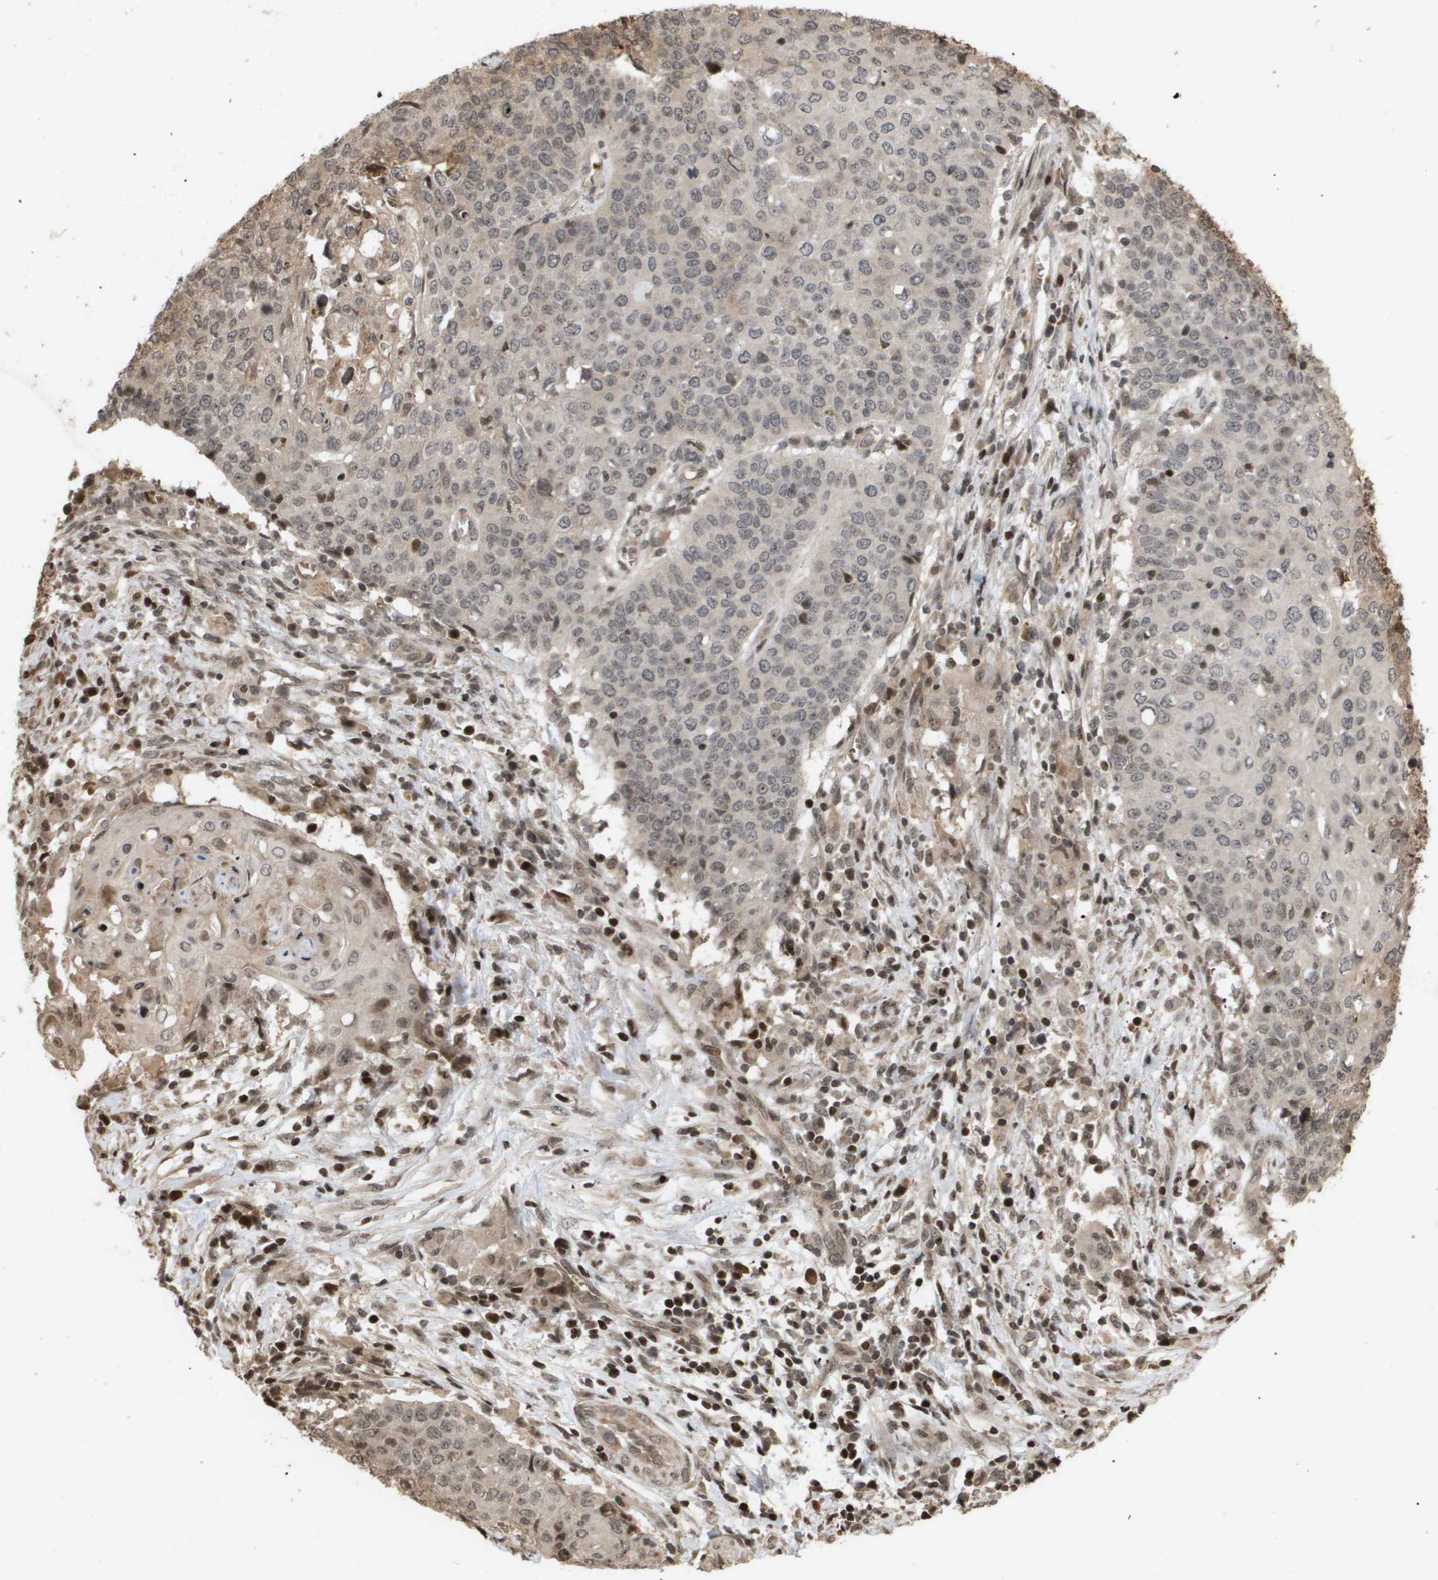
{"staining": {"intensity": "weak", "quantity": "<25%", "location": "cytoplasmic/membranous"}, "tissue": "cervical cancer", "cell_type": "Tumor cells", "image_type": "cancer", "snomed": [{"axis": "morphology", "description": "Squamous cell carcinoma, NOS"}, {"axis": "topography", "description": "Cervix"}], "caption": "The micrograph exhibits no significant positivity in tumor cells of cervical cancer (squamous cell carcinoma).", "gene": "HSPA6", "patient": {"sex": "female", "age": 39}}